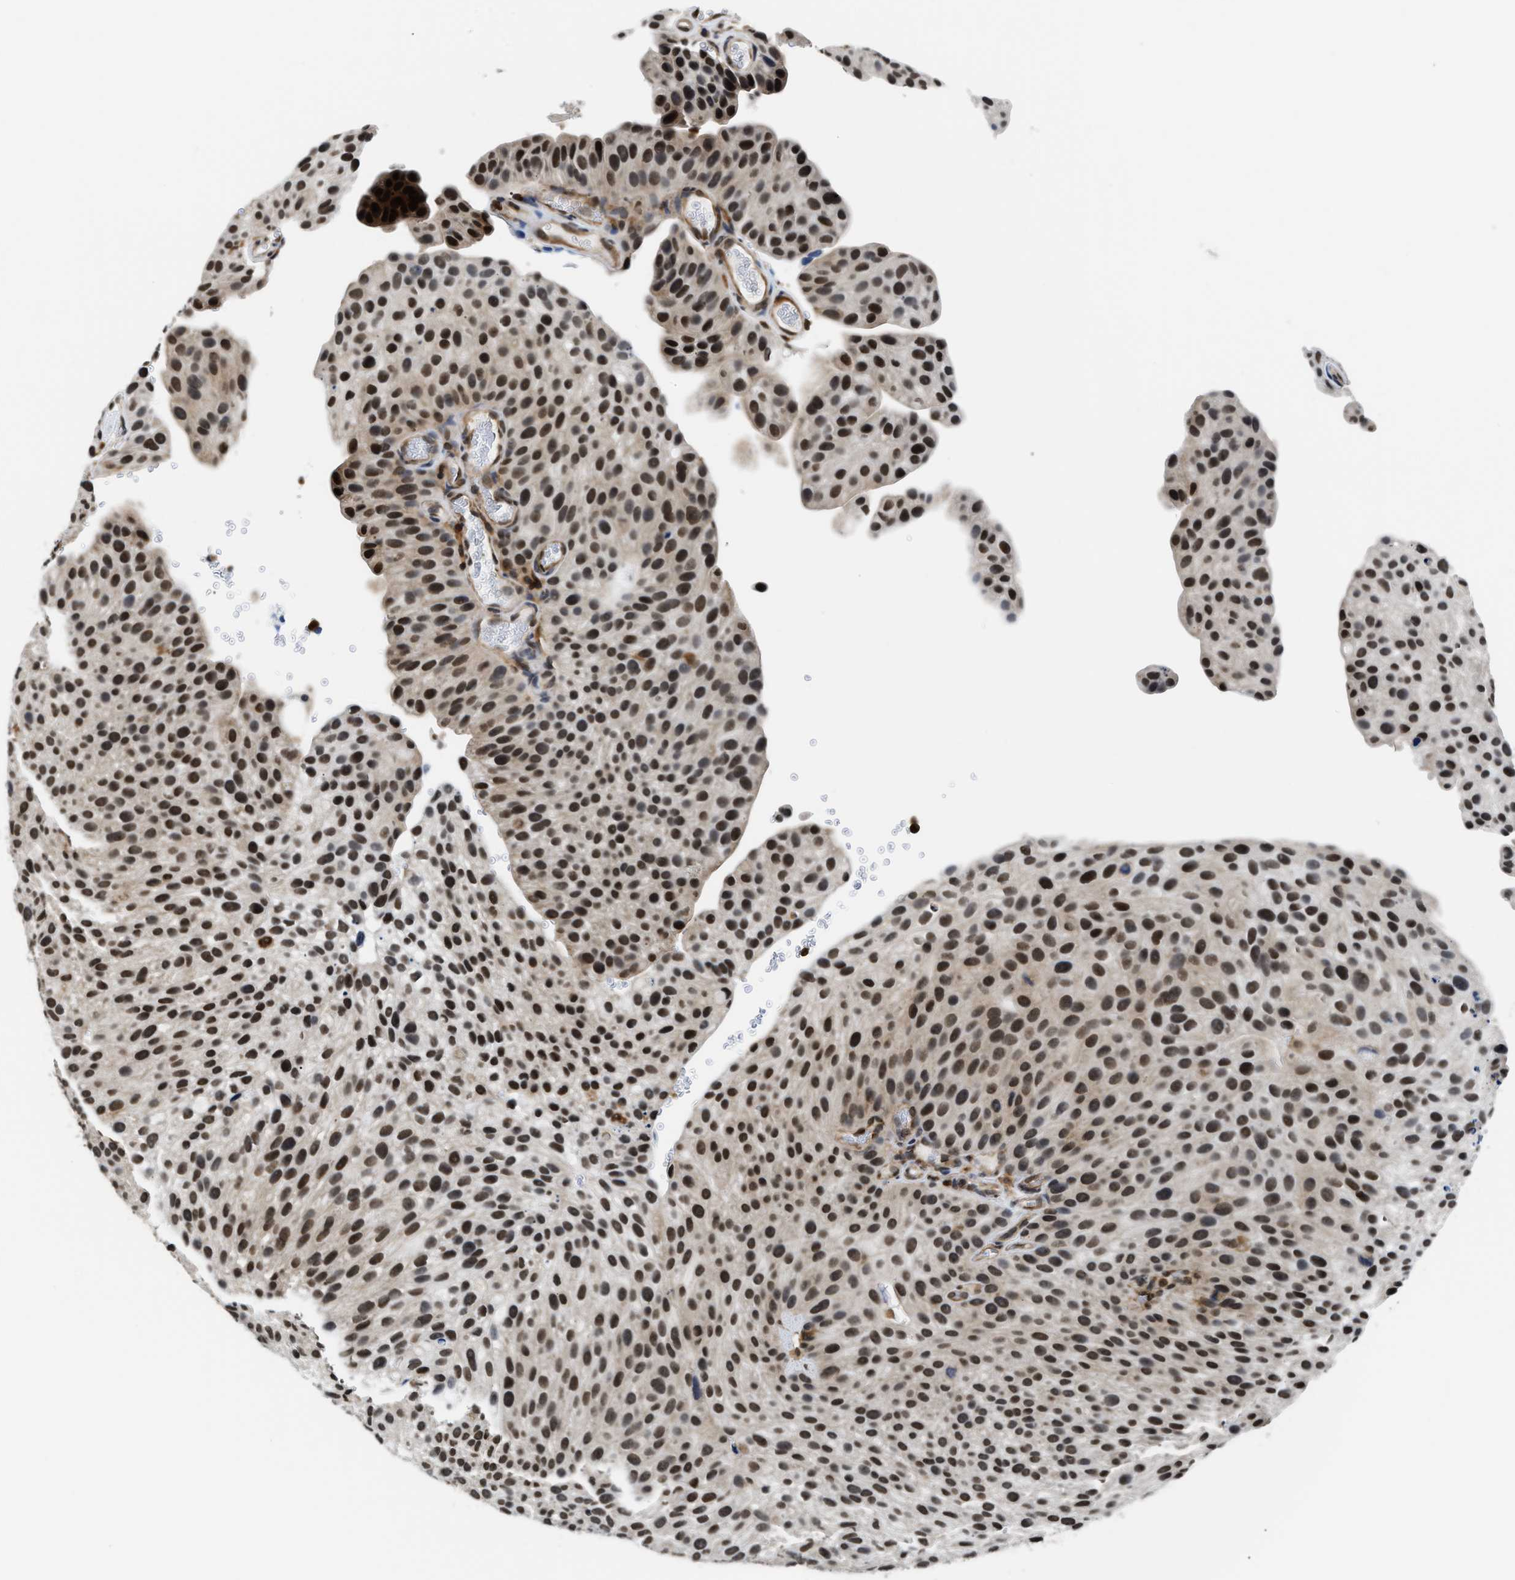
{"staining": {"intensity": "strong", "quantity": ">75%", "location": "nuclear"}, "tissue": "urothelial cancer", "cell_type": "Tumor cells", "image_type": "cancer", "snomed": [{"axis": "morphology", "description": "Urothelial carcinoma, Low grade"}, {"axis": "topography", "description": "Smooth muscle"}, {"axis": "topography", "description": "Urinary bladder"}], "caption": "Low-grade urothelial carcinoma stained with immunohistochemistry (IHC) reveals strong nuclear positivity in approximately >75% of tumor cells.", "gene": "STK10", "patient": {"sex": "male", "age": 60}}